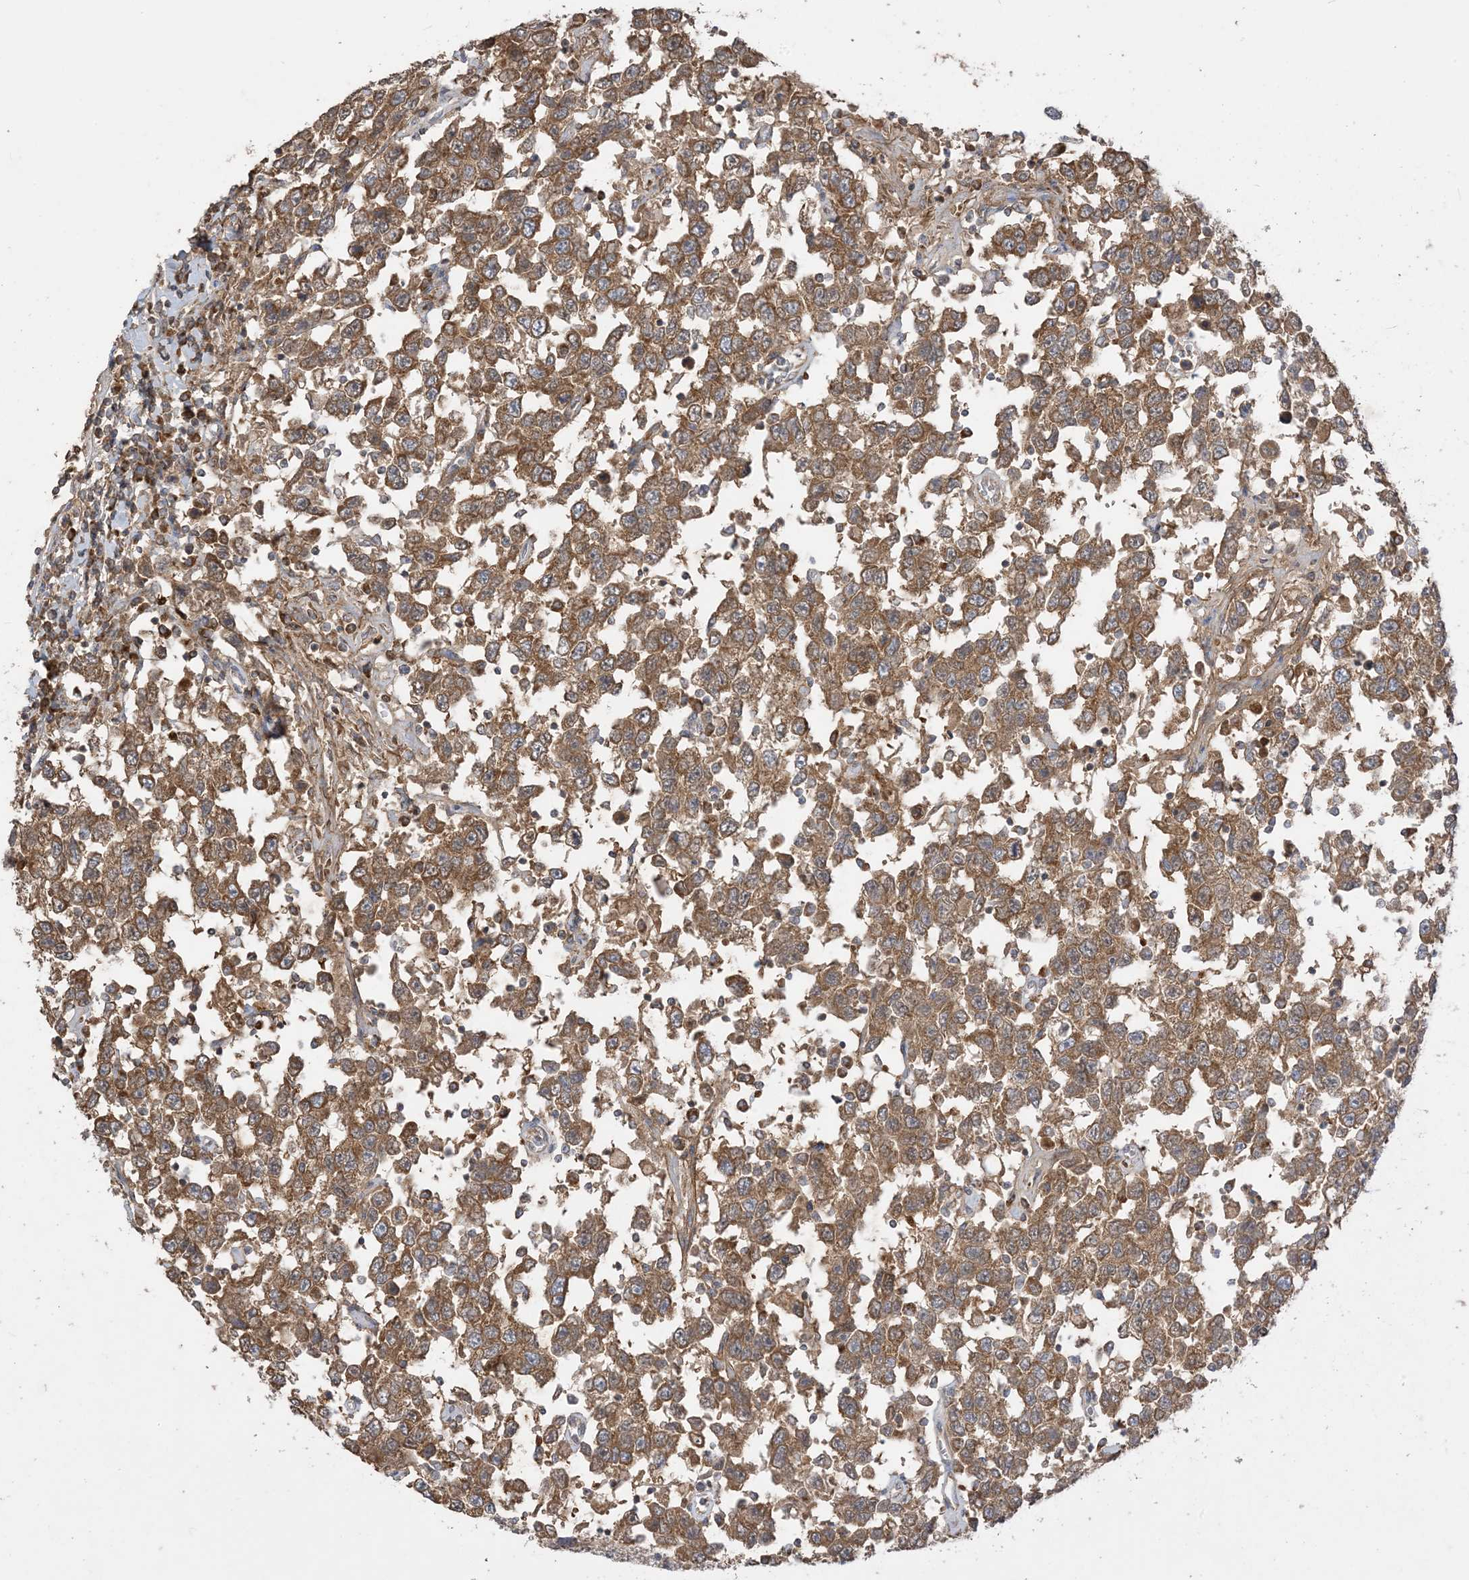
{"staining": {"intensity": "strong", "quantity": ">75%", "location": "cytoplasmic/membranous"}, "tissue": "testis cancer", "cell_type": "Tumor cells", "image_type": "cancer", "snomed": [{"axis": "morphology", "description": "Seminoma, NOS"}, {"axis": "topography", "description": "Testis"}], "caption": "Immunohistochemical staining of testis cancer (seminoma) reveals high levels of strong cytoplasmic/membranous protein expression in about >75% of tumor cells. (brown staining indicates protein expression, while blue staining denotes nuclei).", "gene": "SIRT3", "patient": {"sex": "male", "age": 41}}